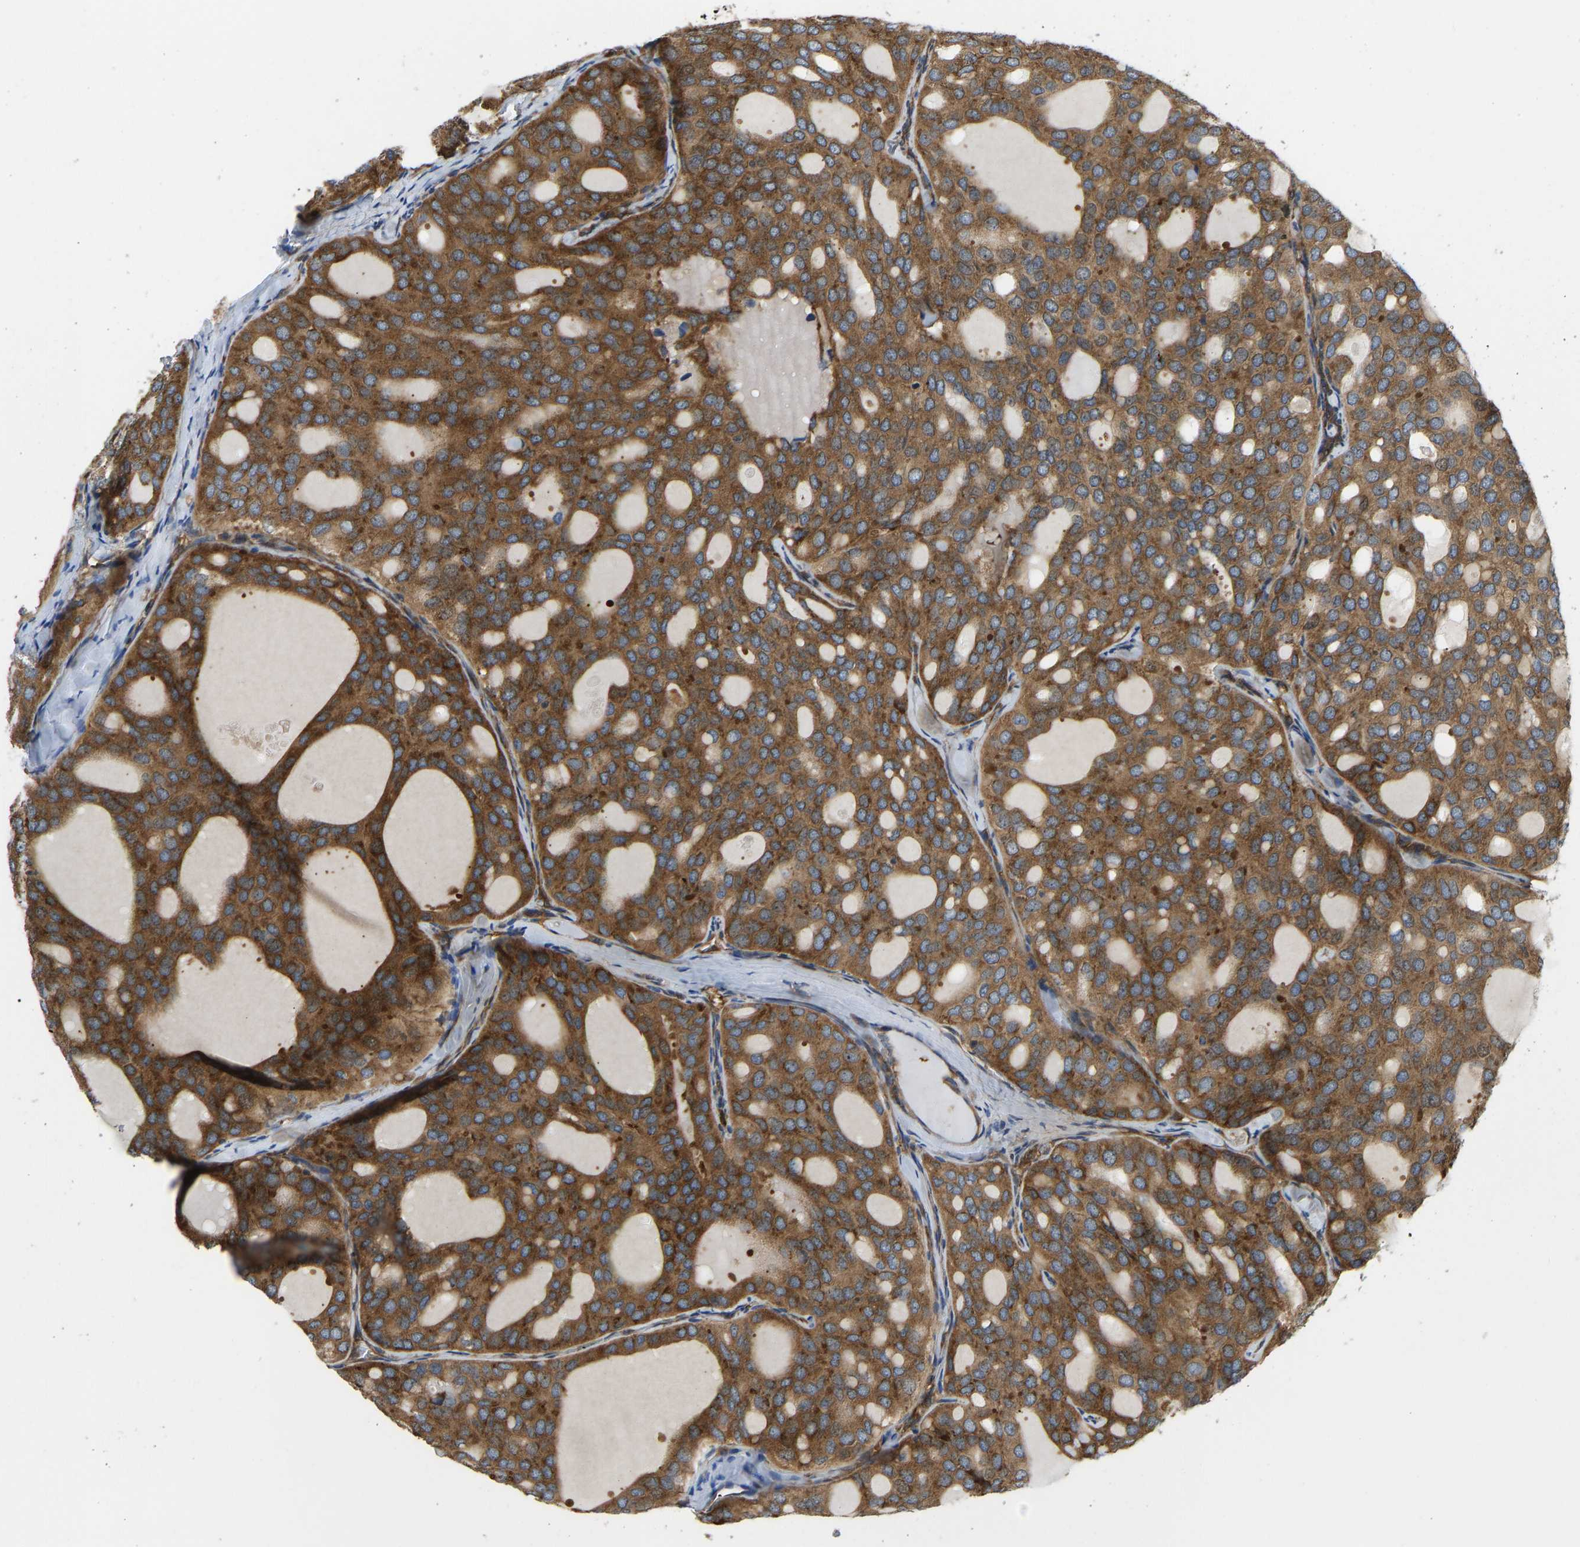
{"staining": {"intensity": "moderate", "quantity": ">75%", "location": "cytoplasmic/membranous"}, "tissue": "thyroid cancer", "cell_type": "Tumor cells", "image_type": "cancer", "snomed": [{"axis": "morphology", "description": "Follicular adenoma carcinoma, NOS"}, {"axis": "topography", "description": "Thyroid gland"}], "caption": "Immunohistochemistry (IHC) photomicrograph of human thyroid follicular adenoma carcinoma stained for a protein (brown), which displays medium levels of moderate cytoplasmic/membranous positivity in about >75% of tumor cells.", "gene": "RASGRF2", "patient": {"sex": "male", "age": 75}}